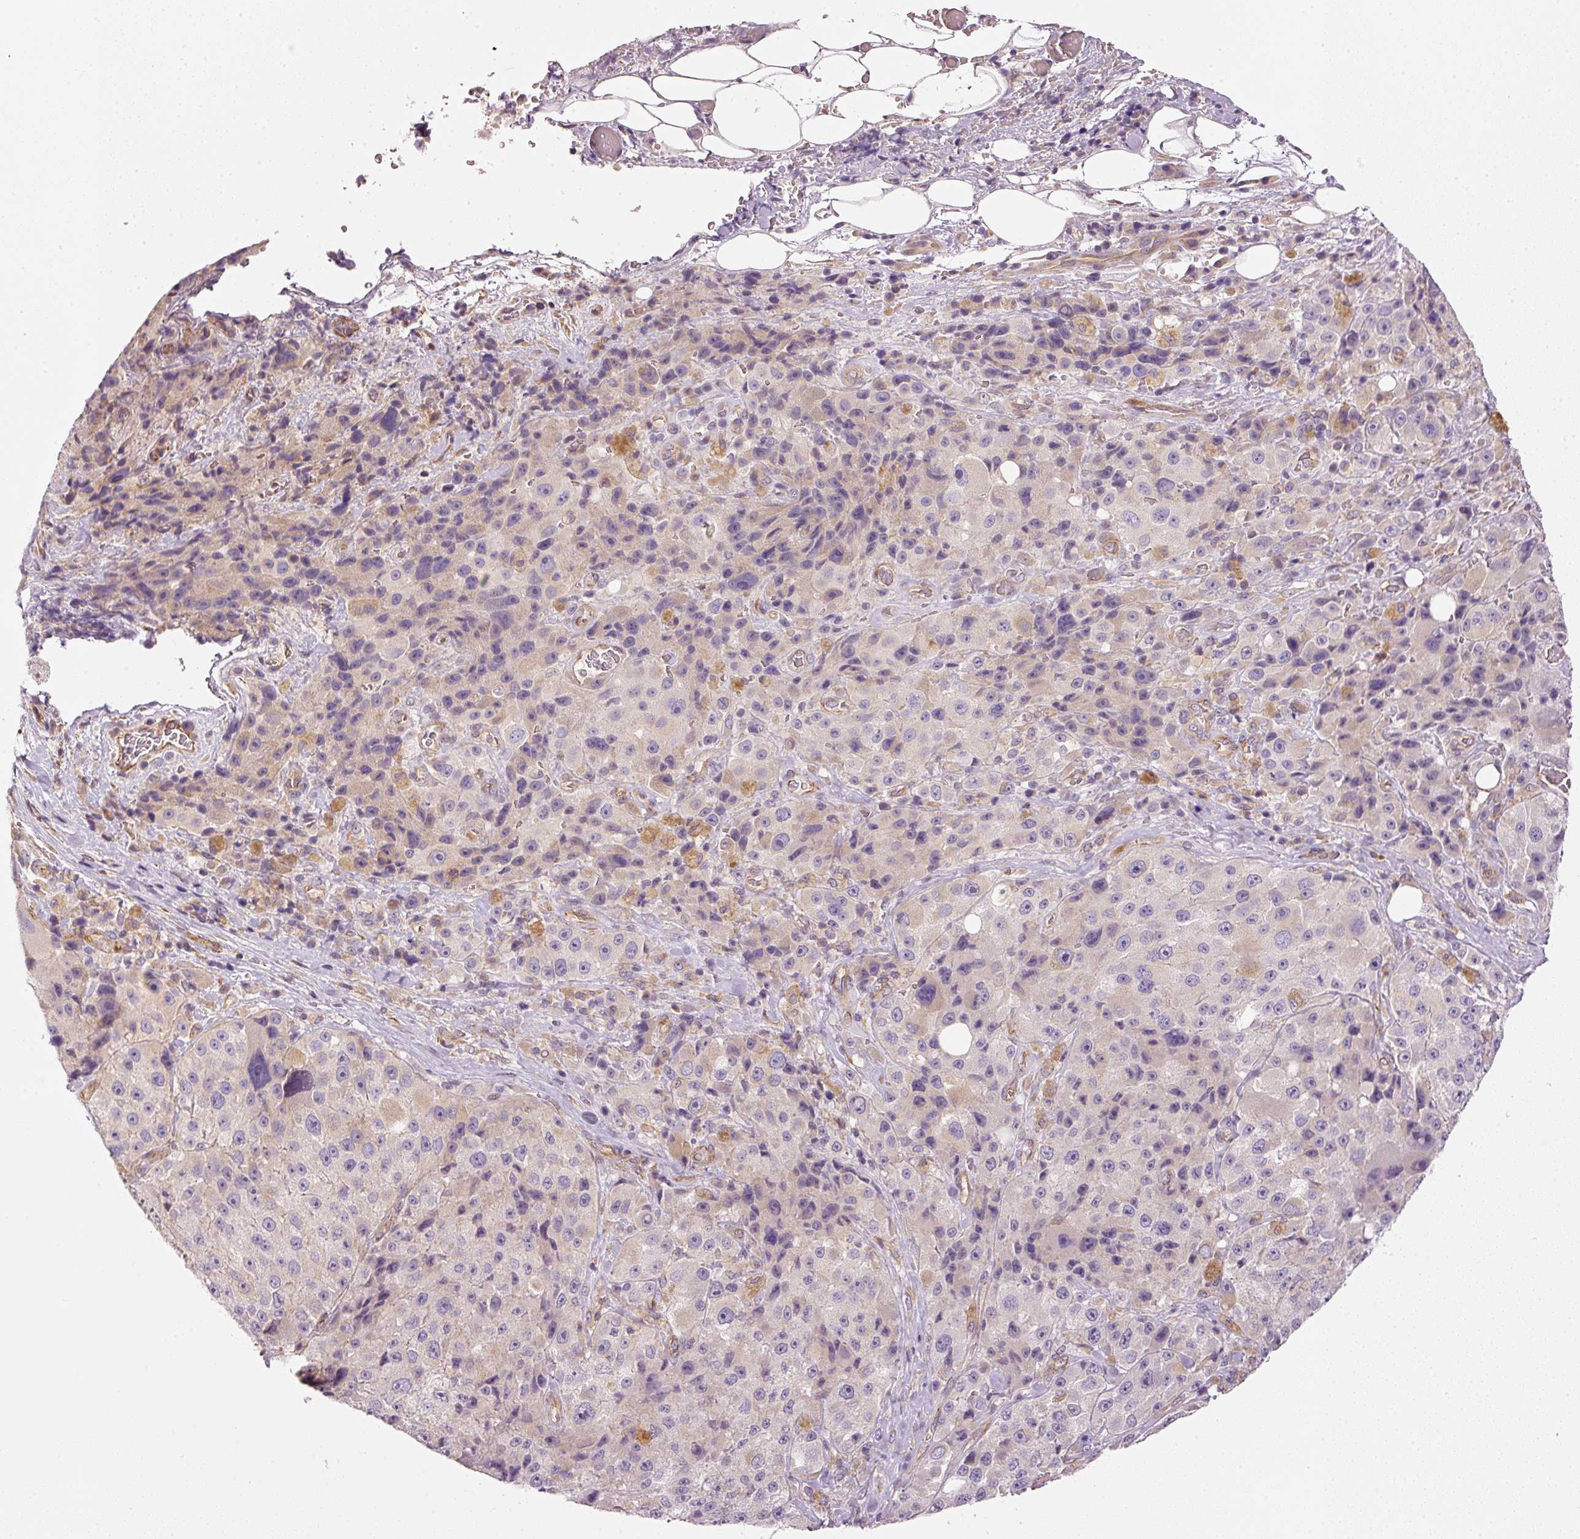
{"staining": {"intensity": "weak", "quantity": "<25%", "location": "cytoplasmic/membranous"}, "tissue": "melanoma", "cell_type": "Tumor cells", "image_type": "cancer", "snomed": [{"axis": "morphology", "description": "Malignant melanoma, Metastatic site"}, {"axis": "topography", "description": "Lymph node"}], "caption": "DAB immunohistochemical staining of human malignant melanoma (metastatic site) shows no significant expression in tumor cells.", "gene": "OSR2", "patient": {"sex": "male", "age": 62}}